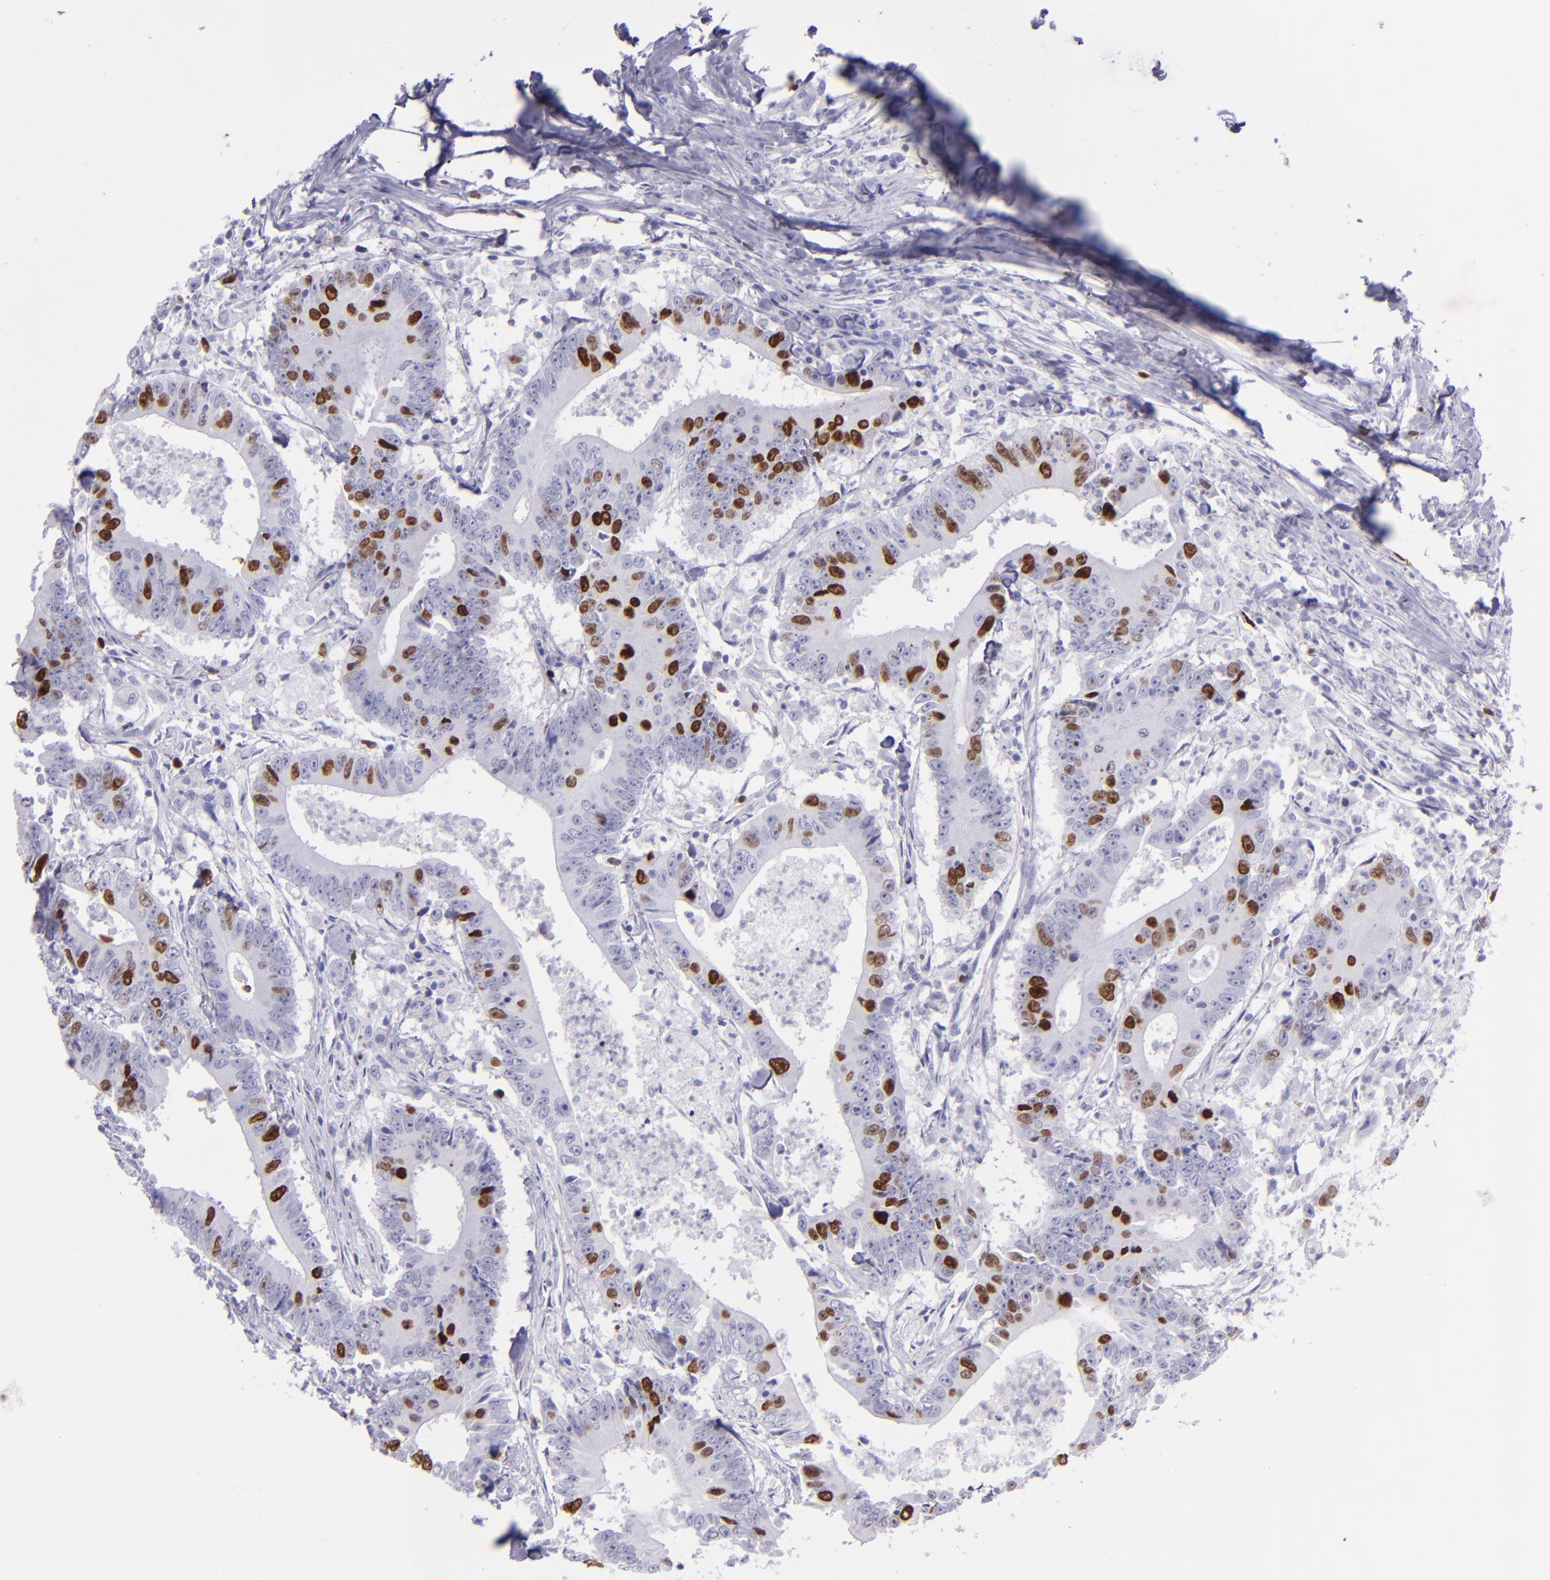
{"staining": {"intensity": "strong", "quantity": "<25%", "location": "nuclear"}, "tissue": "colorectal cancer", "cell_type": "Tumor cells", "image_type": "cancer", "snomed": [{"axis": "morphology", "description": "Adenocarcinoma, NOS"}, {"axis": "topography", "description": "Colon"}], "caption": "Protein staining of colorectal adenocarcinoma tissue demonstrates strong nuclear expression in about <25% of tumor cells.", "gene": "TOP2A", "patient": {"sex": "male", "age": 55}}